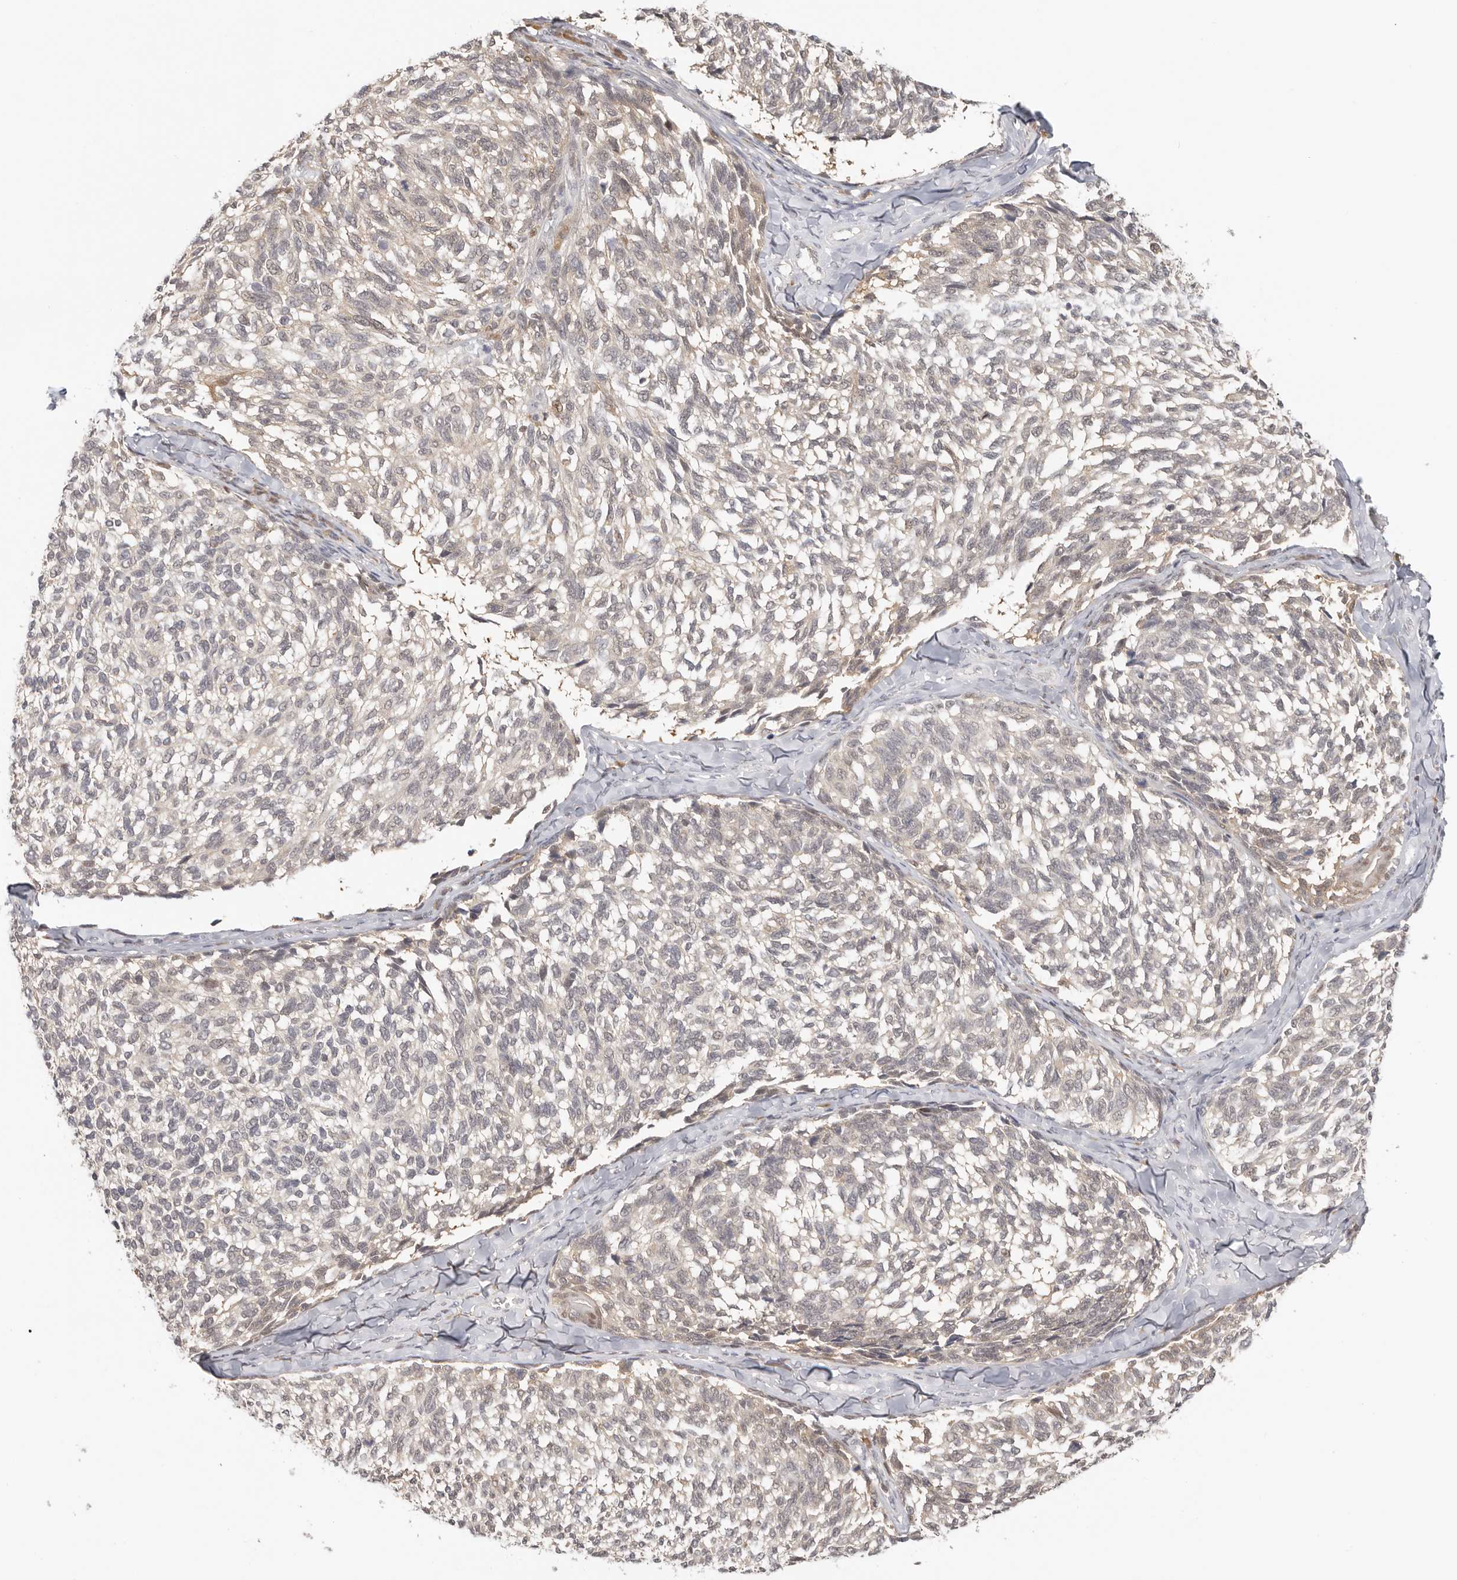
{"staining": {"intensity": "weak", "quantity": "25%-75%", "location": "cytoplasmic/membranous,nuclear"}, "tissue": "melanoma", "cell_type": "Tumor cells", "image_type": "cancer", "snomed": [{"axis": "morphology", "description": "Malignant melanoma, NOS"}, {"axis": "topography", "description": "Skin"}], "caption": "Immunohistochemistry (DAB) staining of melanoma reveals weak cytoplasmic/membranous and nuclear protein expression in about 25%-75% of tumor cells.", "gene": "LARP7", "patient": {"sex": "female", "age": 73}}